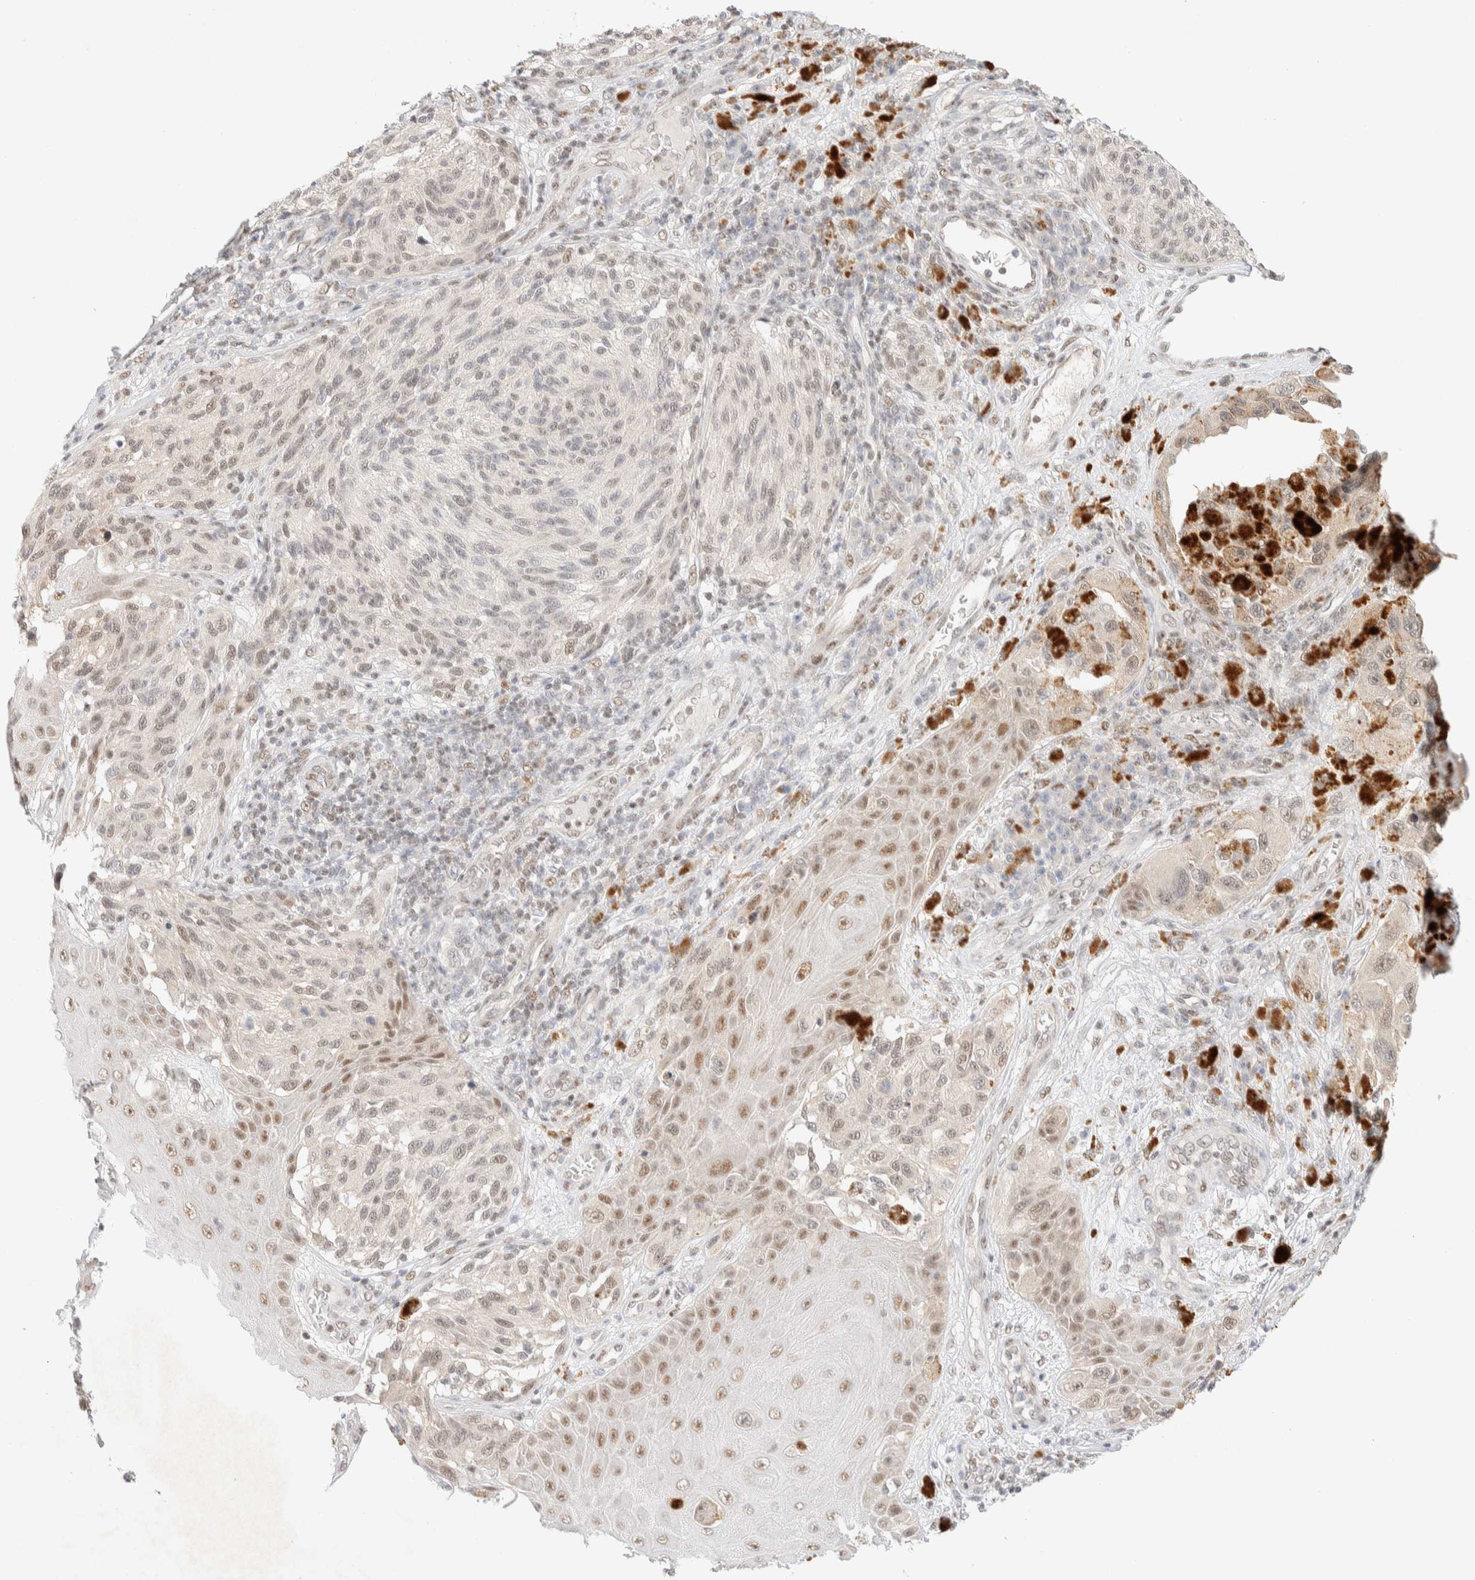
{"staining": {"intensity": "weak", "quantity": "<25%", "location": "nuclear"}, "tissue": "melanoma", "cell_type": "Tumor cells", "image_type": "cancer", "snomed": [{"axis": "morphology", "description": "Malignant melanoma, NOS"}, {"axis": "topography", "description": "Skin"}], "caption": "Malignant melanoma was stained to show a protein in brown. There is no significant expression in tumor cells.", "gene": "PYGO2", "patient": {"sex": "female", "age": 73}}